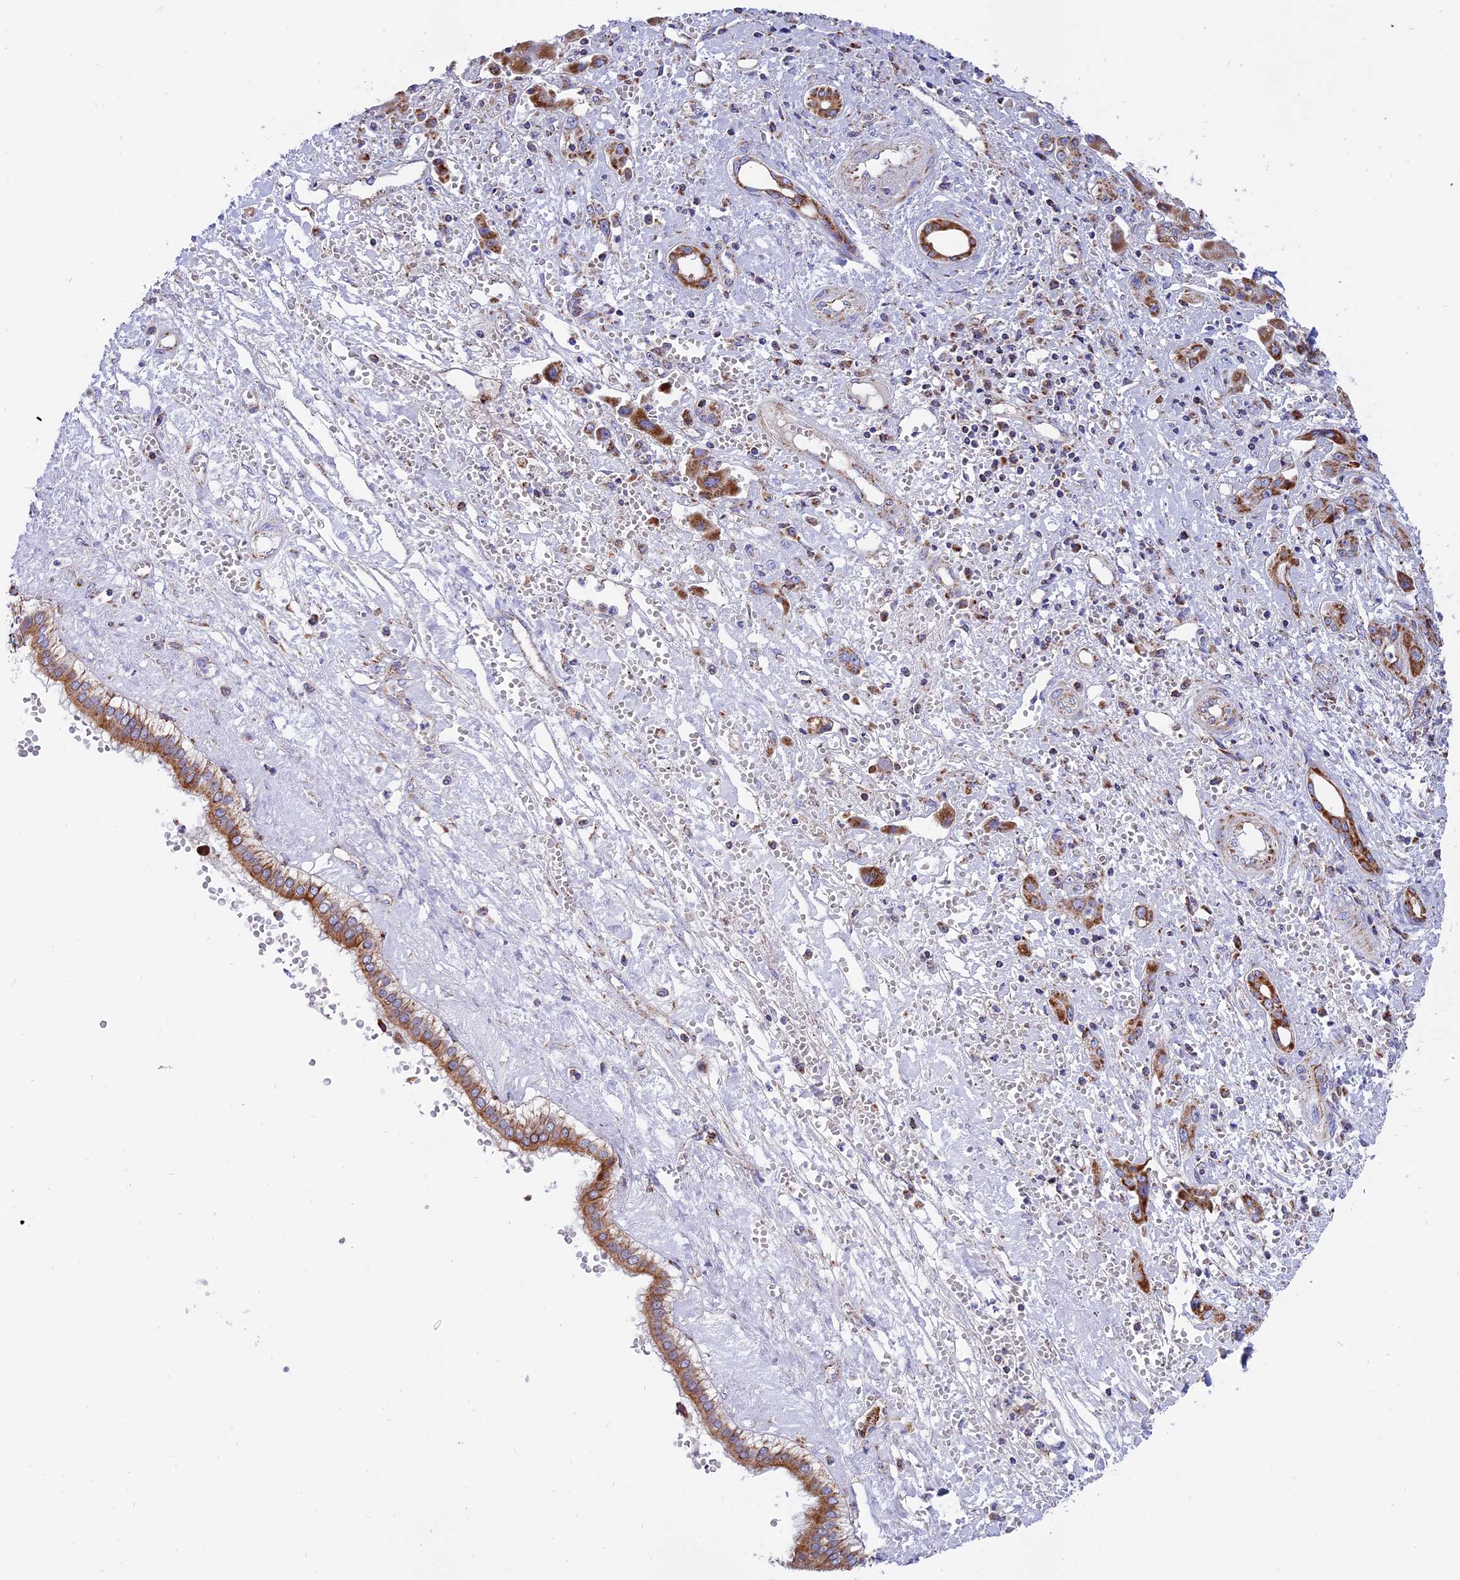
{"staining": {"intensity": "strong", "quantity": ">75%", "location": "cytoplasmic/membranous"}, "tissue": "liver cancer", "cell_type": "Tumor cells", "image_type": "cancer", "snomed": [{"axis": "morphology", "description": "Cholangiocarcinoma"}, {"axis": "topography", "description": "Liver"}], "caption": "Cholangiocarcinoma (liver) stained with DAB immunohistochemistry (IHC) reveals high levels of strong cytoplasmic/membranous staining in about >75% of tumor cells.", "gene": "MRPS34", "patient": {"sex": "male", "age": 67}}